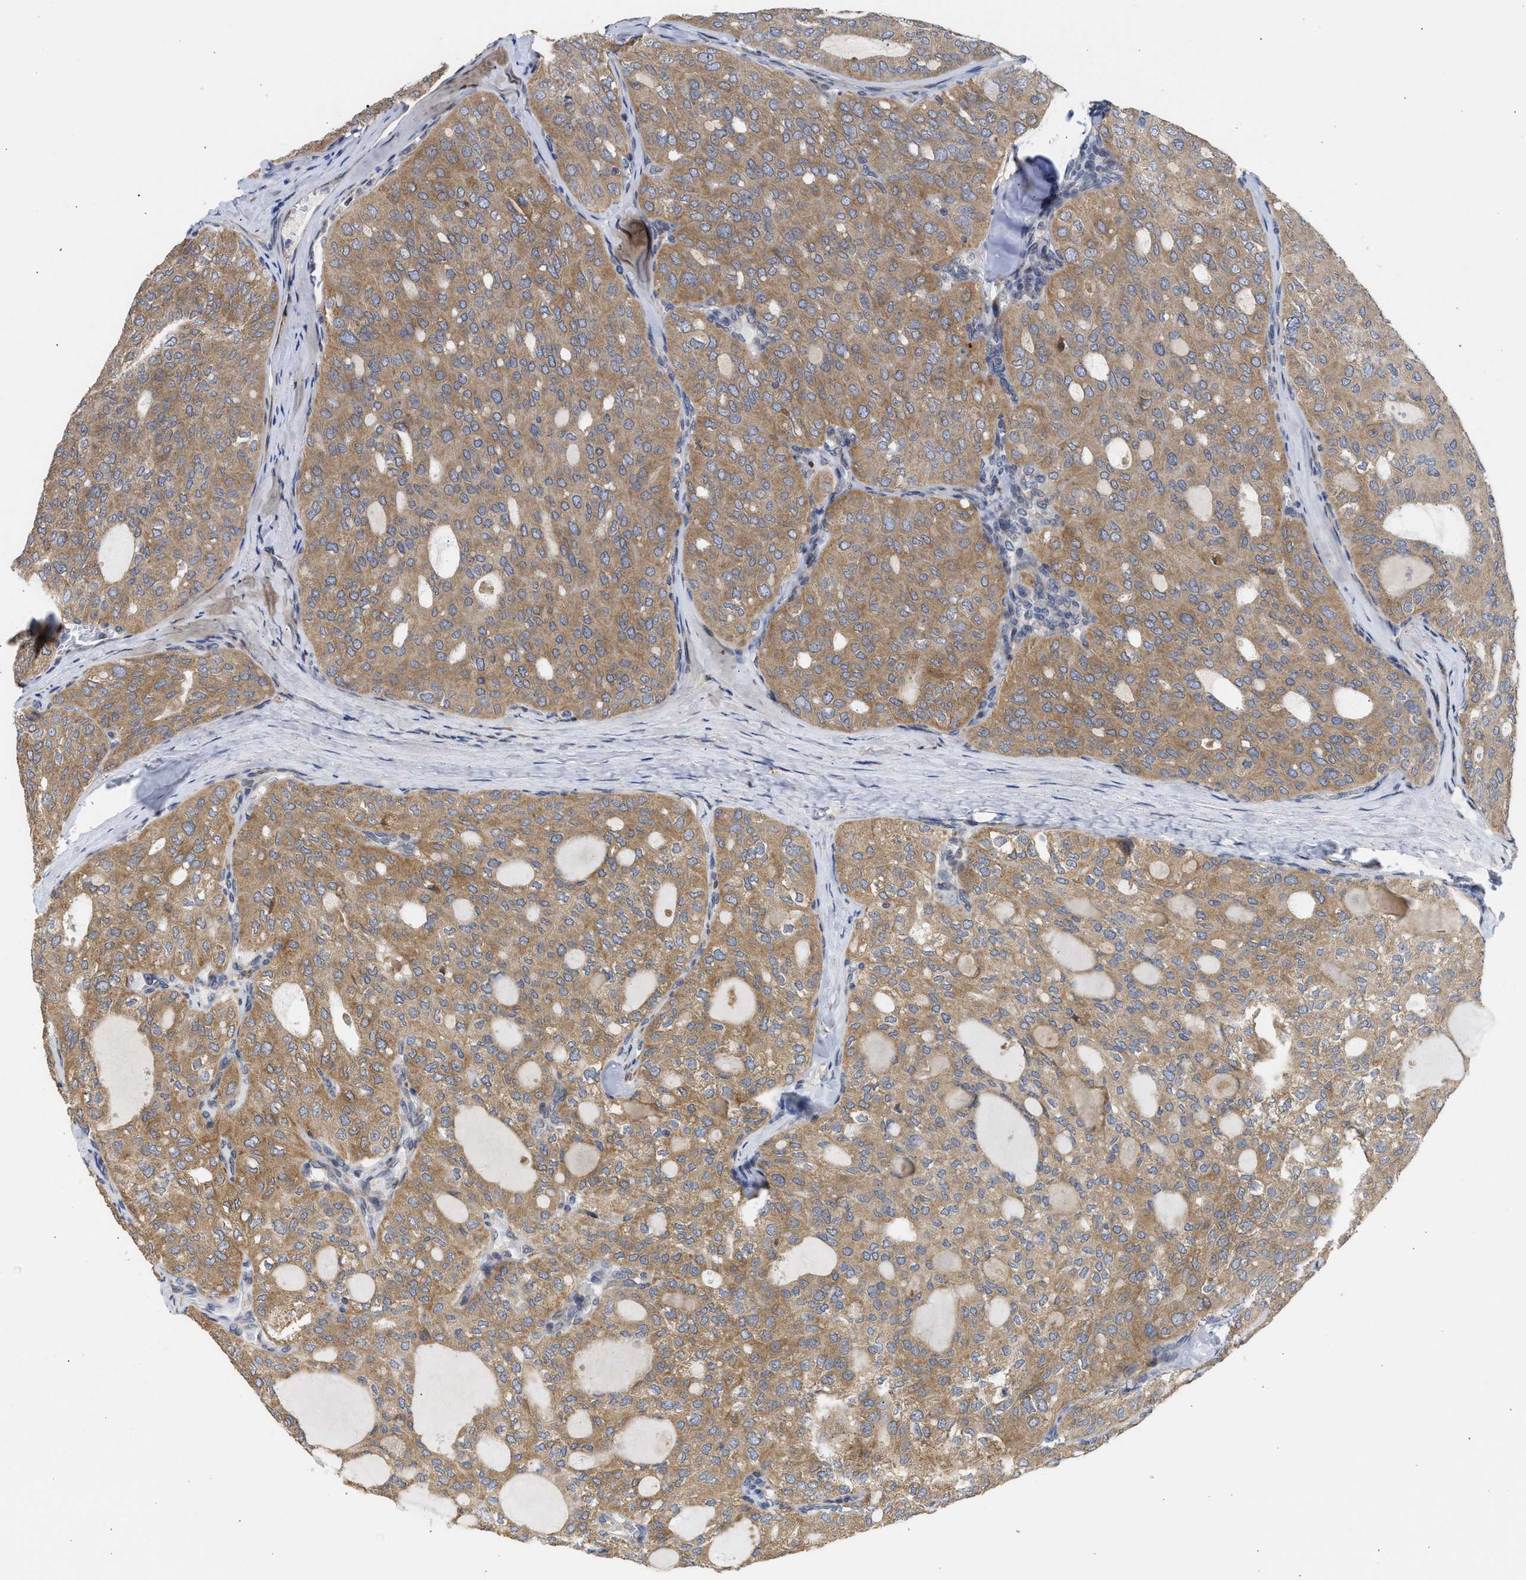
{"staining": {"intensity": "moderate", "quantity": ">75%", "location": "cytoplasmic/membranous"}, "tissue": "thyroid cancer", "cell_type": "Tumor cells", "image_type": "cancer", "snomed": [{"axis": "morphology", "description": "Follicular adenoma carcinoma, NOS"}, {"axis": "topography", "description": "Thyroid gland"}], "caption": "Thyroid cancer stained with DAB (3,3'-diaminobenzidine) immunohistochemistry (IHC) displays medium levels of moderate cytoplasmic/membranous staining in about >75% of tumor cells. (DAB (3,3'-diaminobenzidine) IHC, brown staining for protein, blue staining for nuclei).", "gene": "TMED1", "patient": {"sex": "male", "age": 75}}